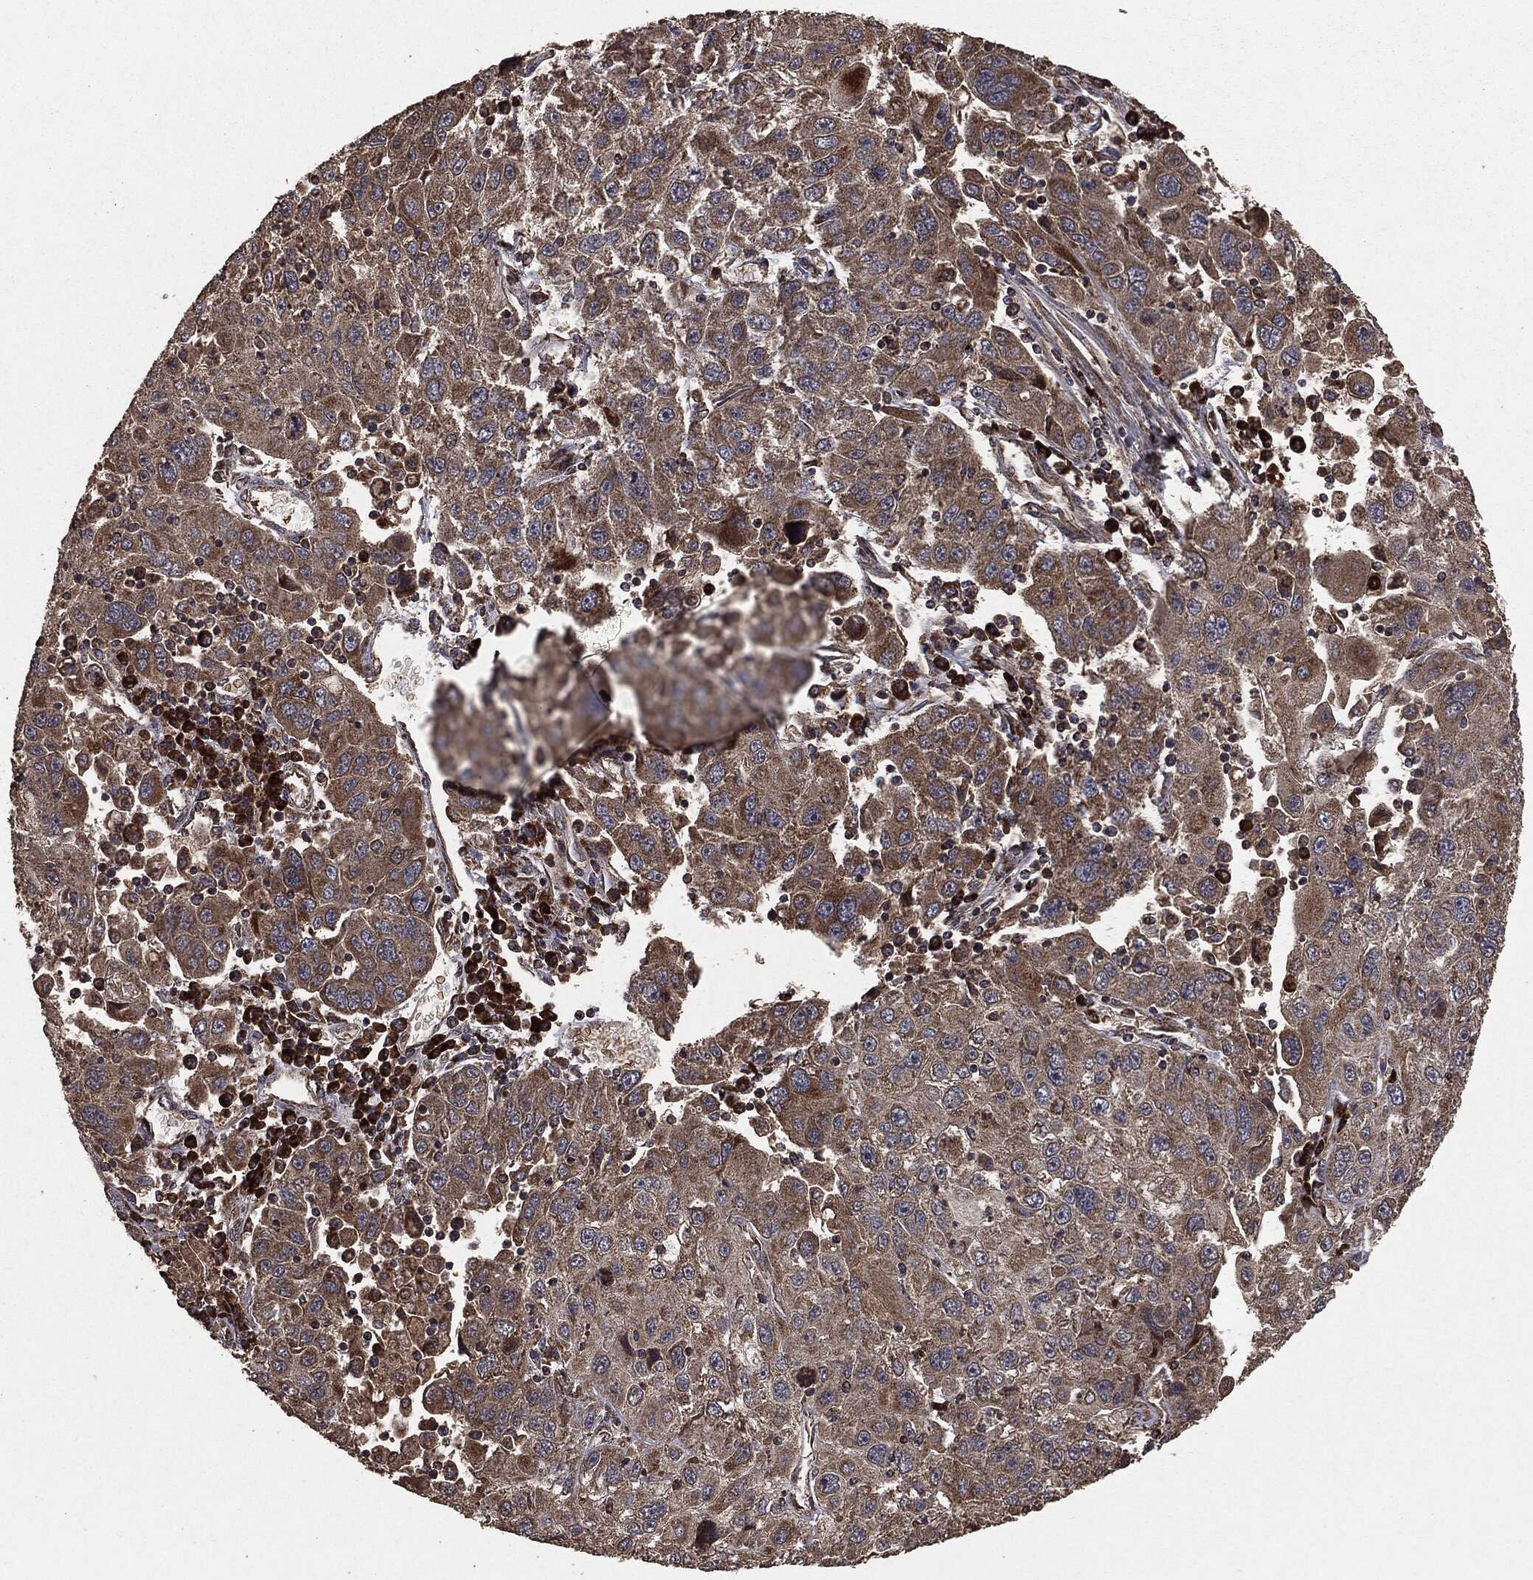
{"staining": {"intensity": "moderate", "quantity": ">75%", "location": "cytoplasmic/membranous"}, "tissue": "stomach cancer", "cell_type": "Tumor cells", "image_type": "cancer", "snomed": [{"axis": "morphology", "description": "Adenocarcinoma, NOS"}, {"axis": "topography", "description": "Stomach"}], "caption": "A brown stain labels moderate cytoplasmic/membranous staining of a protein in stomach cancer (adenocarcinoma) tumor cells. (Brightfield microscopy of DAB IHC at high magnification).", "gene": "MTOR", "patient": {"sex": "male", "age": 56}}